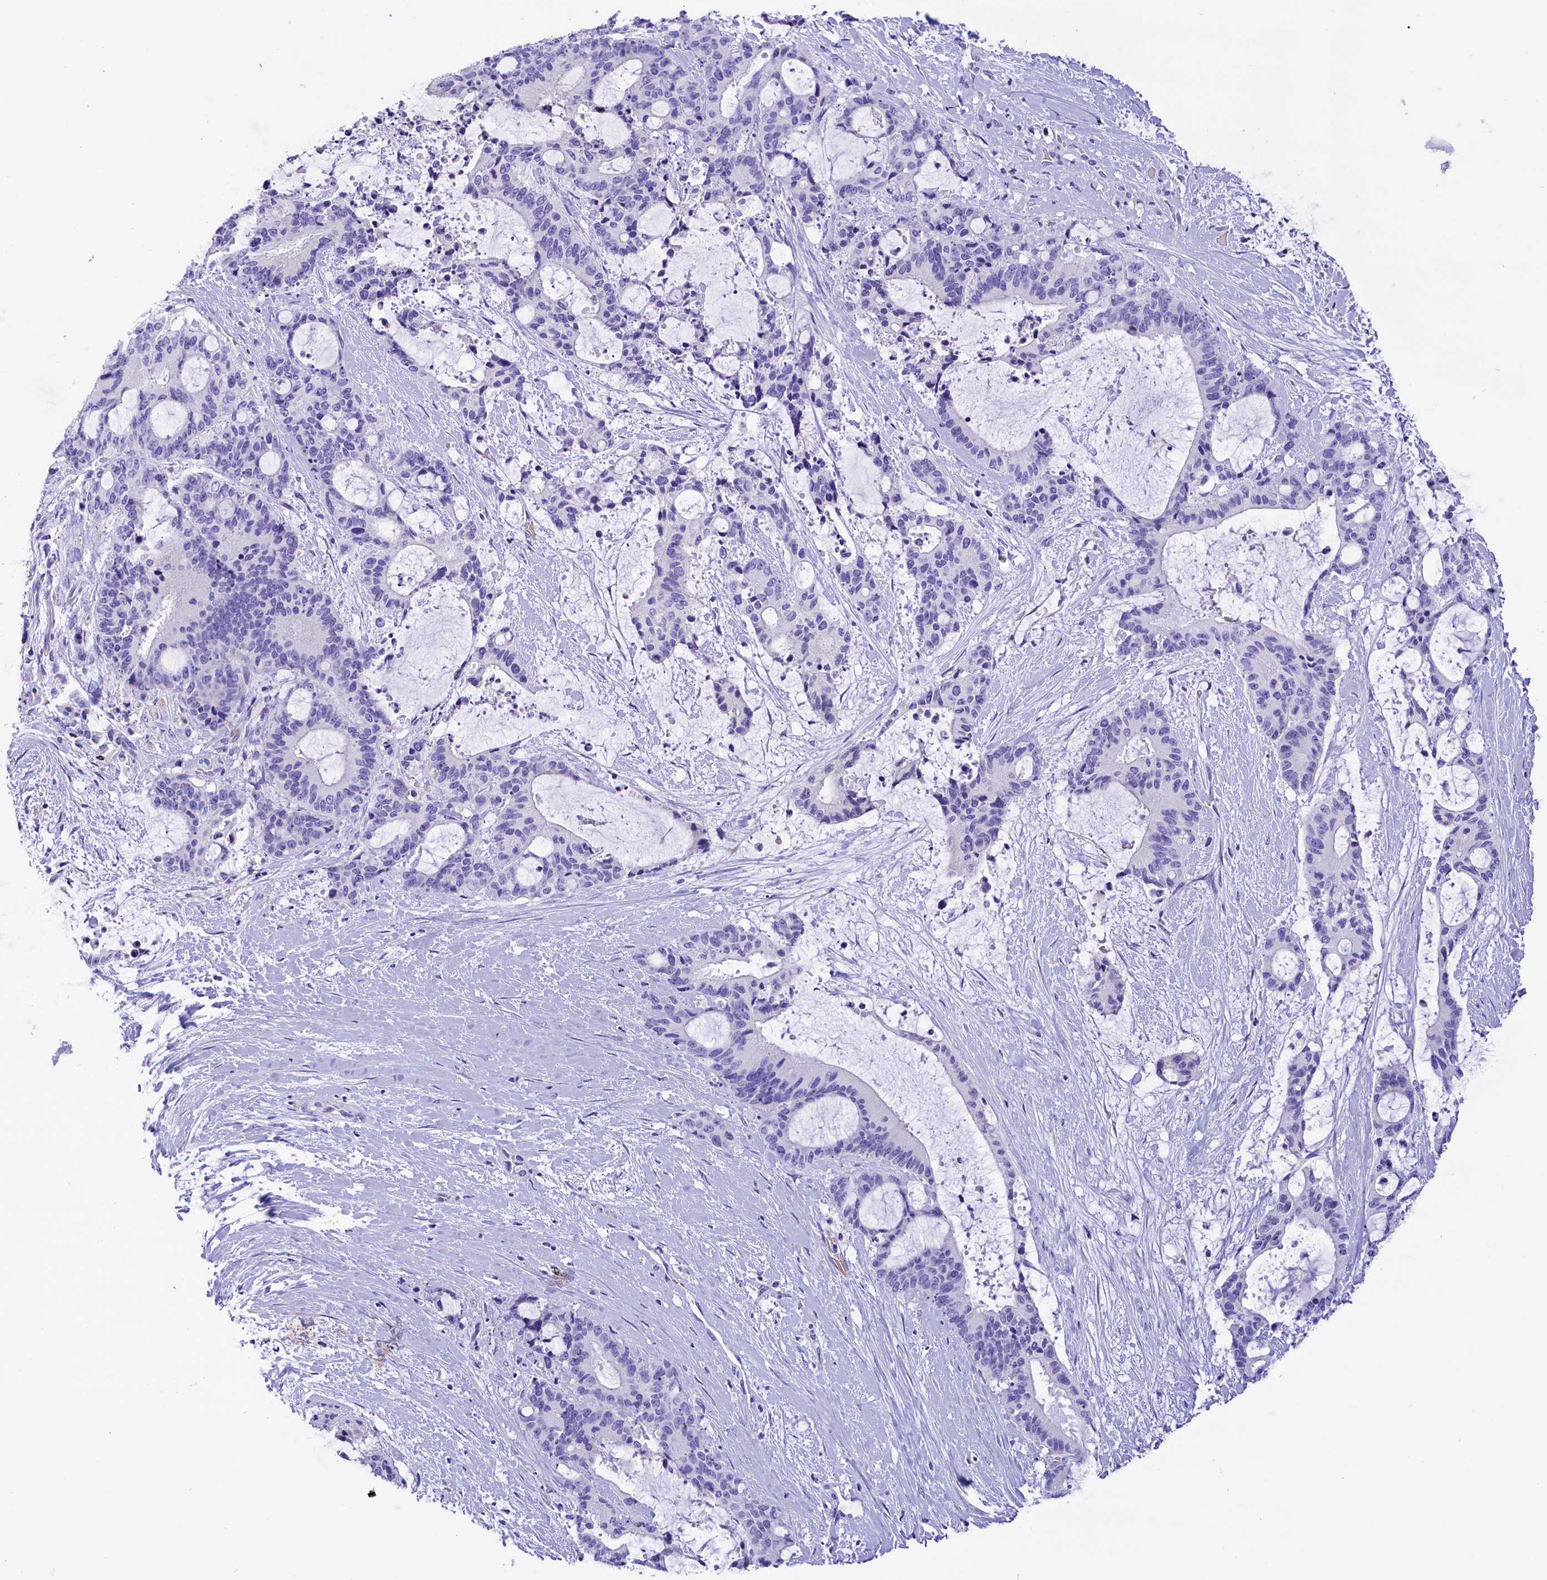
{"staining": {"intensity": "negative", "quantity": "none", "location": "none"}, "tissue": "liver cancer", "cell_type": "Tumor cells", "image_type": "cancer", "snomed": [{"axis": "morphology", "description": "Normal tissue, NOS"}, {"axis": "morphology", "description": "Cholangiocarcinoma"}, {"axis": "topography", "description": "Liver"}, {"axis": "topography", "description": "Peripheral nerve tissue"}], "caption": "Tumor cells show no significant positivity in liver cancer. (DAB (3,3'-diaminobenzidine) immunohistochemistry with hematoxylin counter stain).", "gene": "ABAT", "patient": {"sex": "female", "age": 73}}